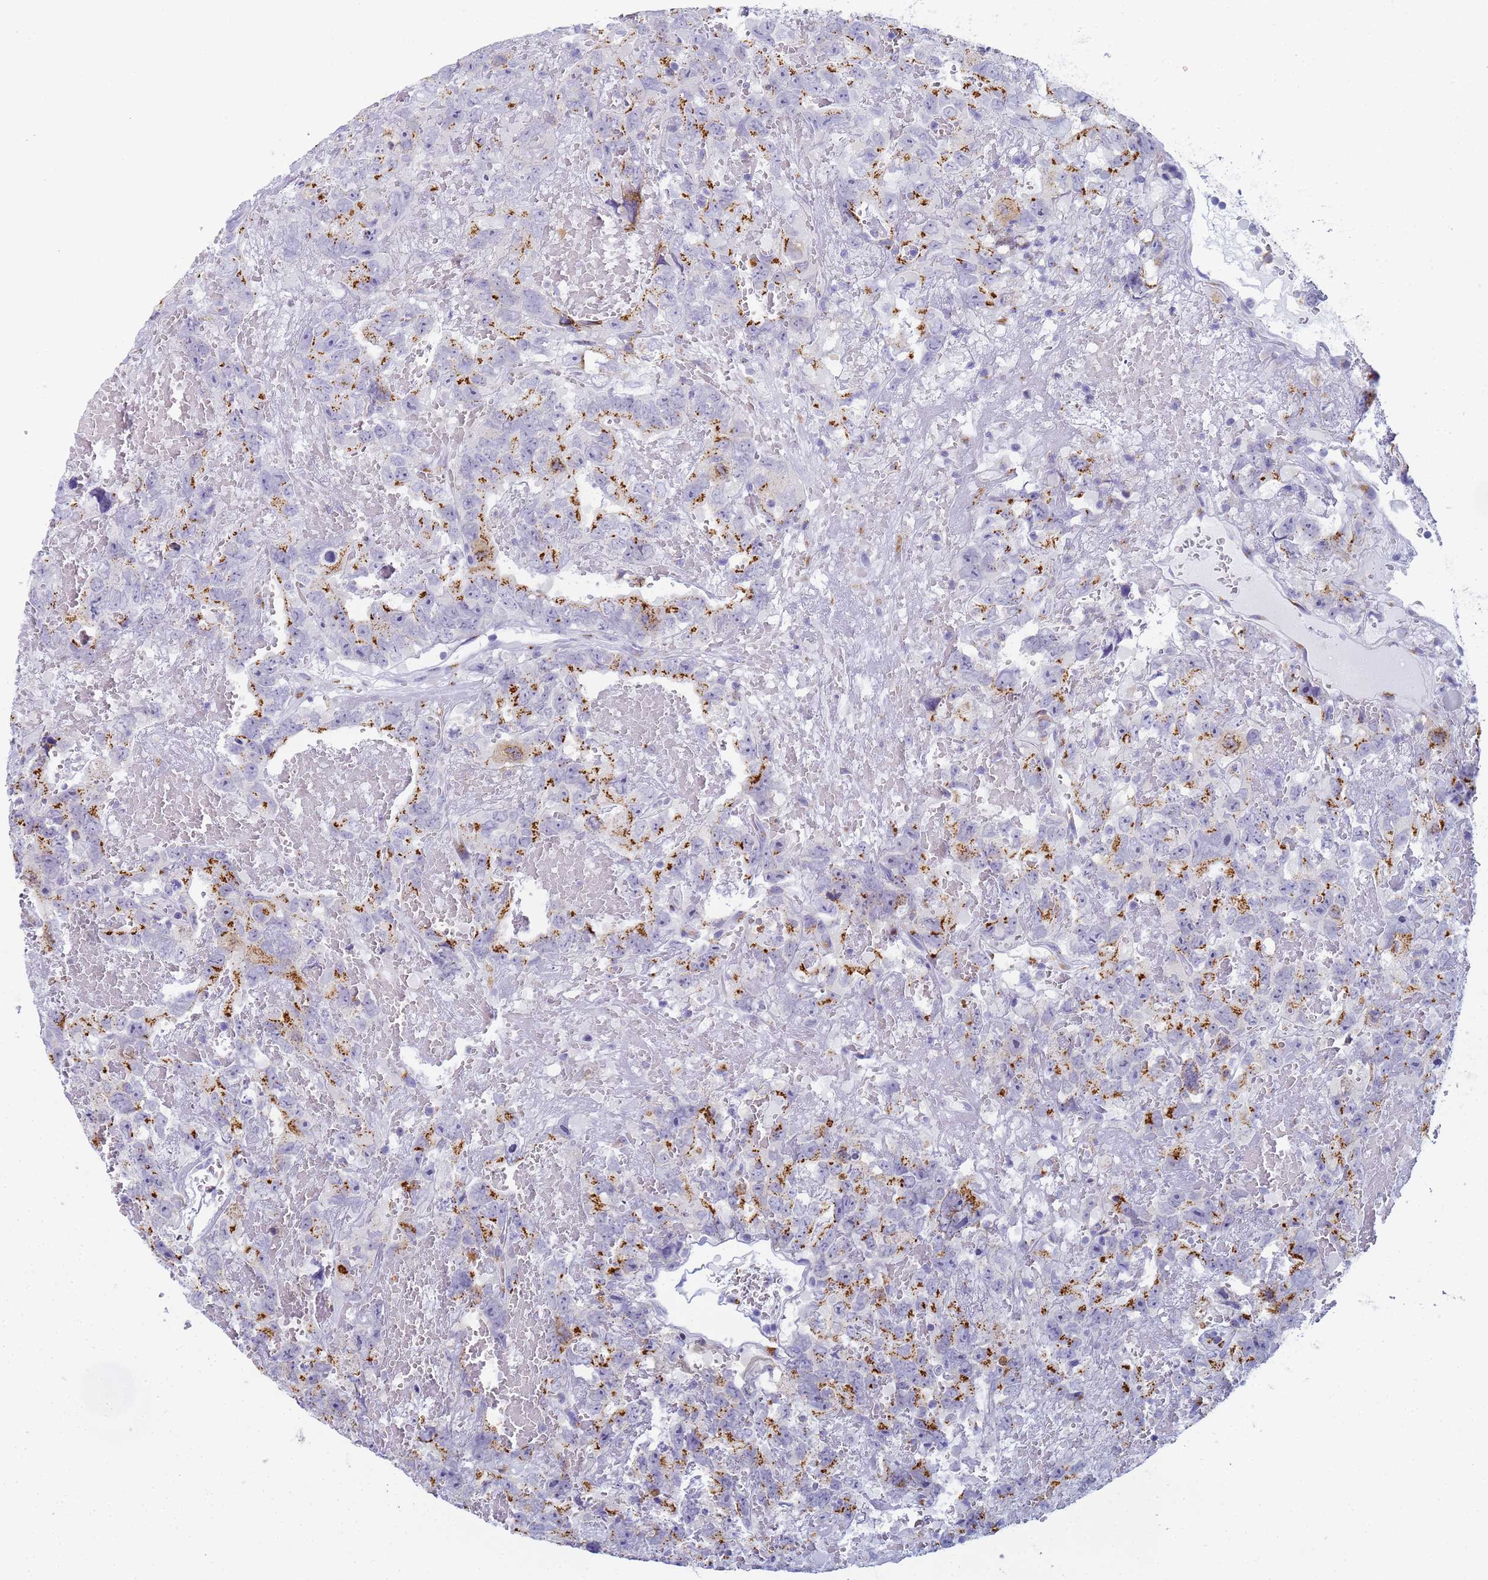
{"staining": {"intensity": "moderate", "quantity": "25%-75%", "location": "cytoplasmic/membranous"}, "tissue": "testis cancer", "cell_type": "Tumor cells", "image_type": "cancer", "snomed": [{"axis": "morphology", "description": "Carcinoma, Embryonal, NOS"}, {"axis": "topography", "description": "Testis"}], "caption": "Brown immunohistochemical staining in human testis cancer (embryonal carcinoma) demonstrates moderate cytoplasmic/membranous positivity in approximately 25%-75% of tumor cells.", "gene": "CR1", "patient": {"sex": "male", "age": 45}}